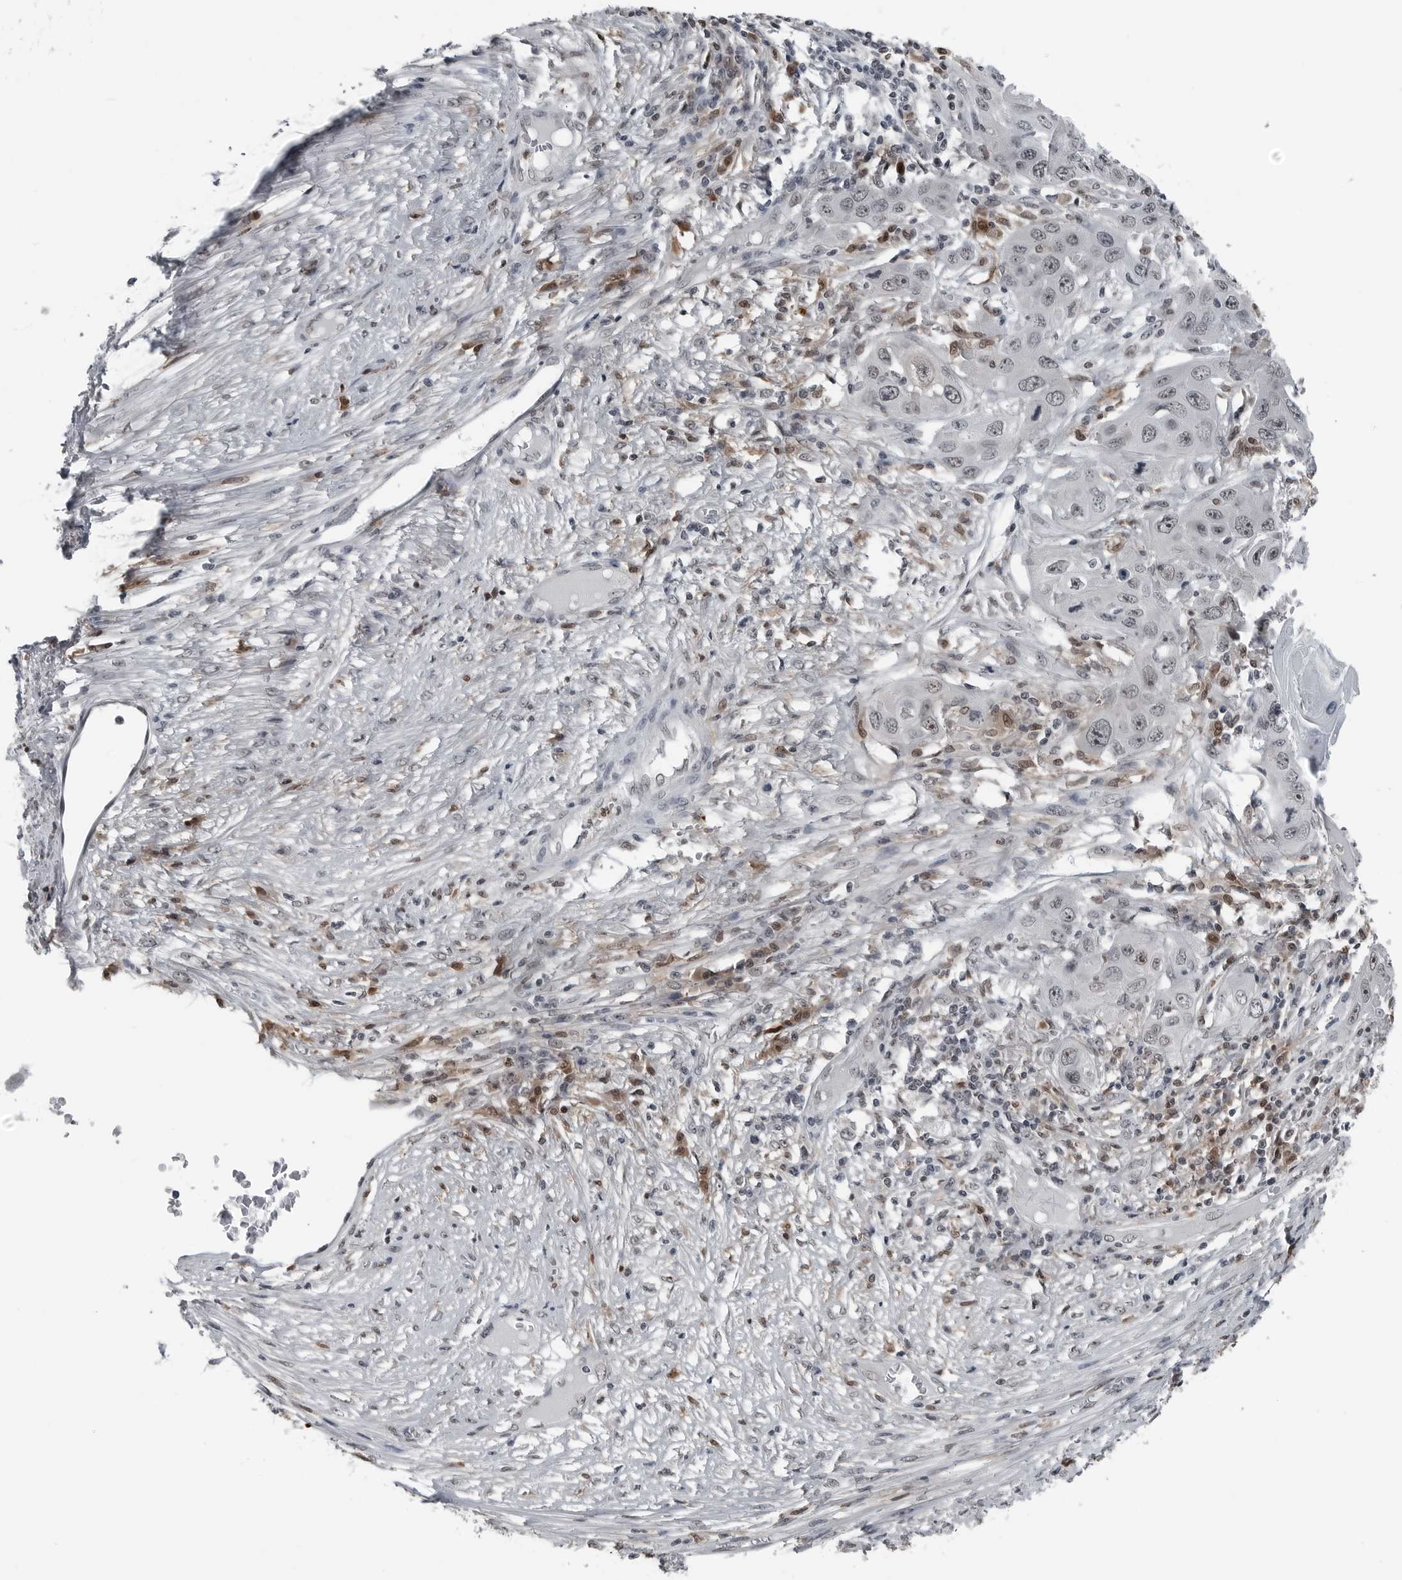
{"staining": {"intensity": "weak", "quantity": "25%-75%", "location": "nuclear"}, "tissue": "skin cancer", "cell_type": "Tumor cells", "image_type": "cancer", "snomed": [{"axis": "morphology", "description": "Squamous cell carcinoma, NOS"}, {"axis": "topography", "description": "Skin"}], "caption": "Human squamous cell carcinoma (skin) stained for a protein (brown) shows weak nuclear positive expression in about 25%-75% of tumor cells.", "gene": "AKR1A1", "patient": {"sex": "male", "age": 55}}